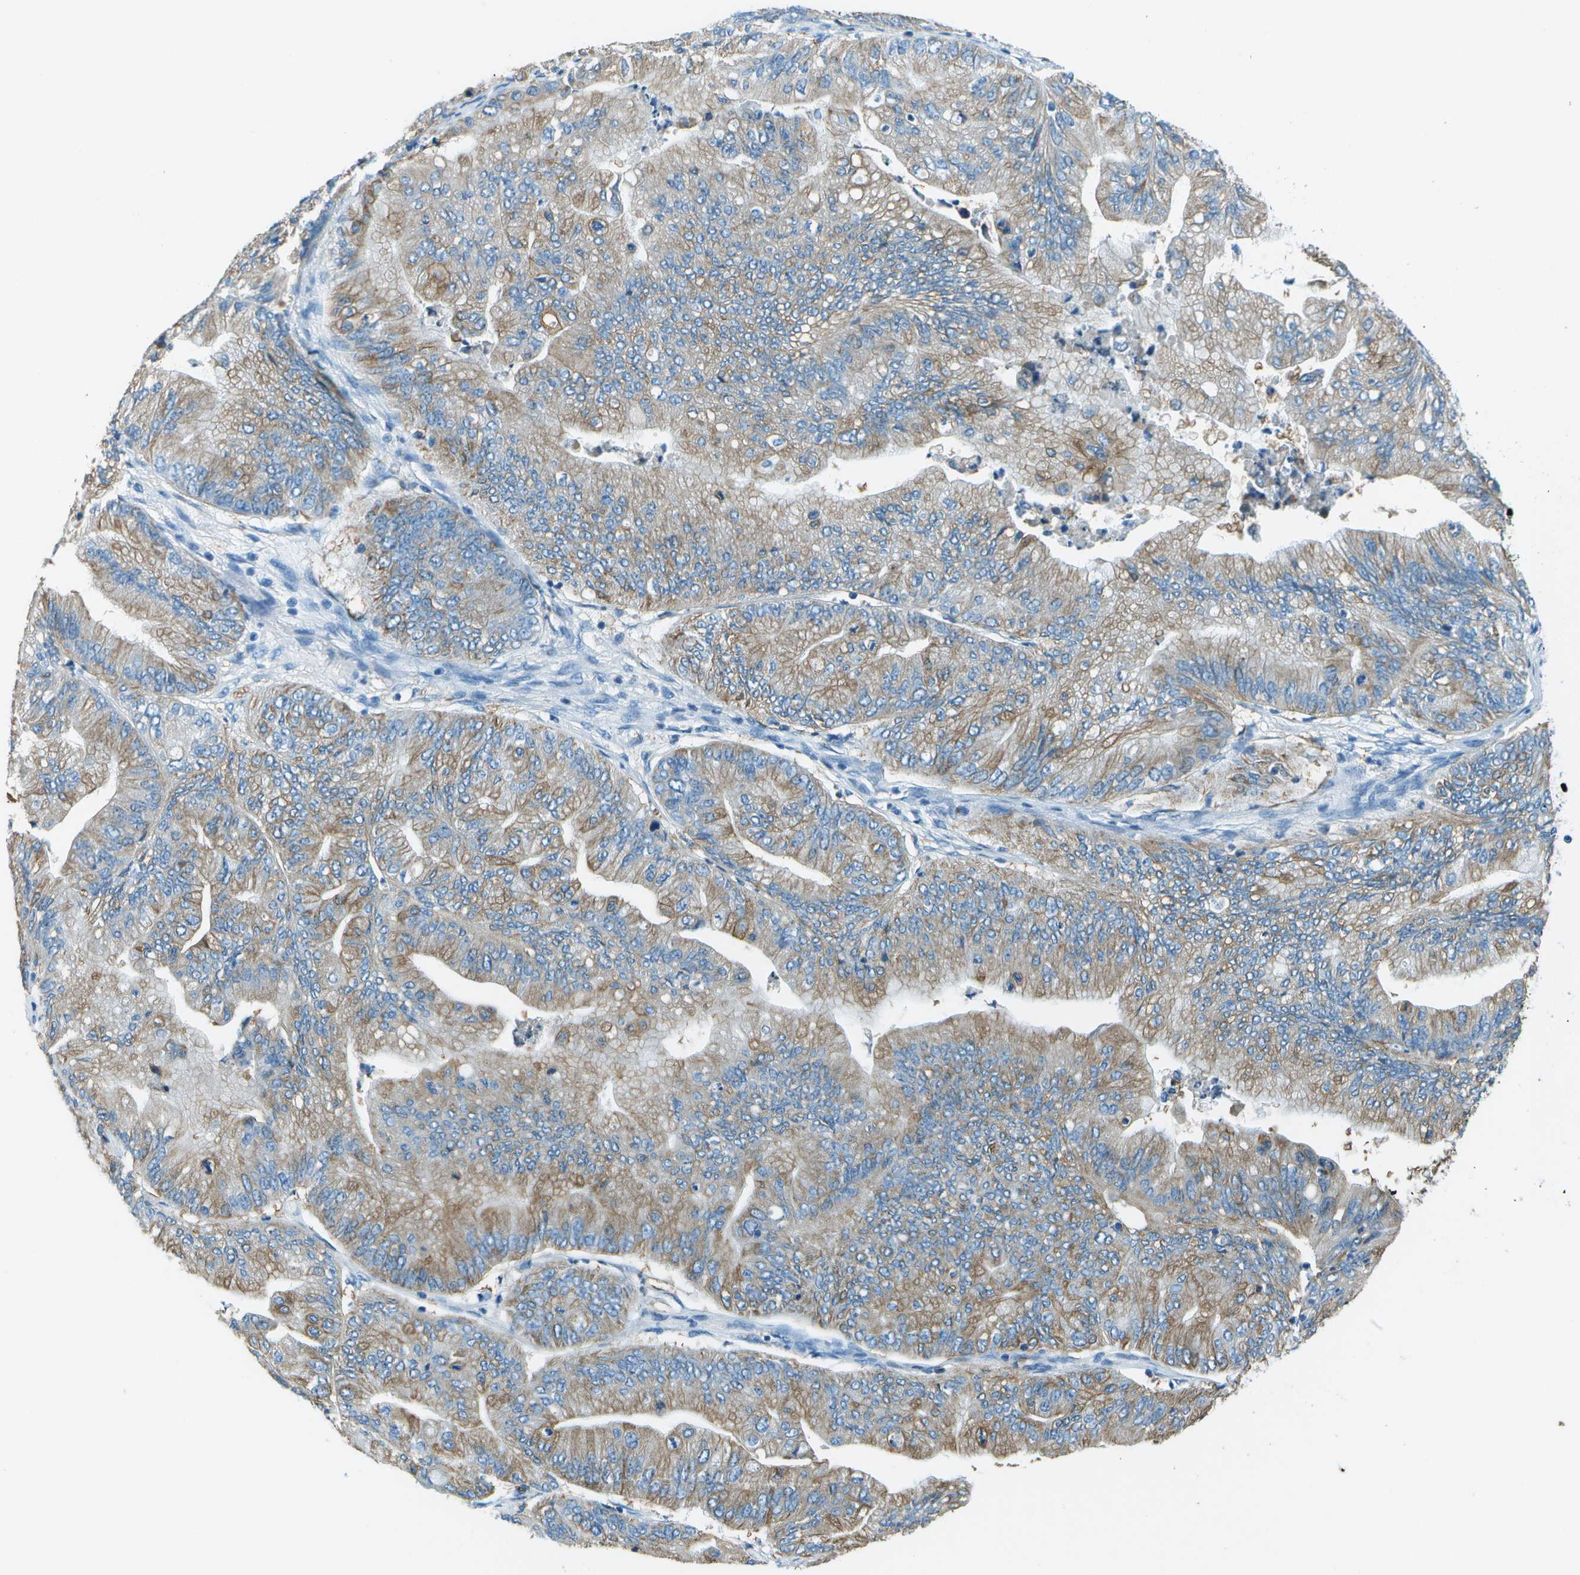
{"staining": {"intensity": "moderate", "quantity": "25%-75%", "location": "cytoplasmic/membranous"}, "tissue": "ovarian cancer", "cell_type": "Tumor cells", "image_type": "cancer", "snomed": [{"axis": "morphology", "description": "Cystadenocarcinoma, mucinous, NOS"}, {"axis": "topography", "description": "Ovary"}], "caption": "Immunohistochemistry (DAB (3,3'-diaminobenzidine)) staining of ovarian cancer (mucinous cystadenocarcinoma) shows moderate cytoplasmic/membranous protein positivity in approximately 25%-75% of tumor cells.", "gene": "SLC16A10", "patient": {"sex": "female", "age": 61}}